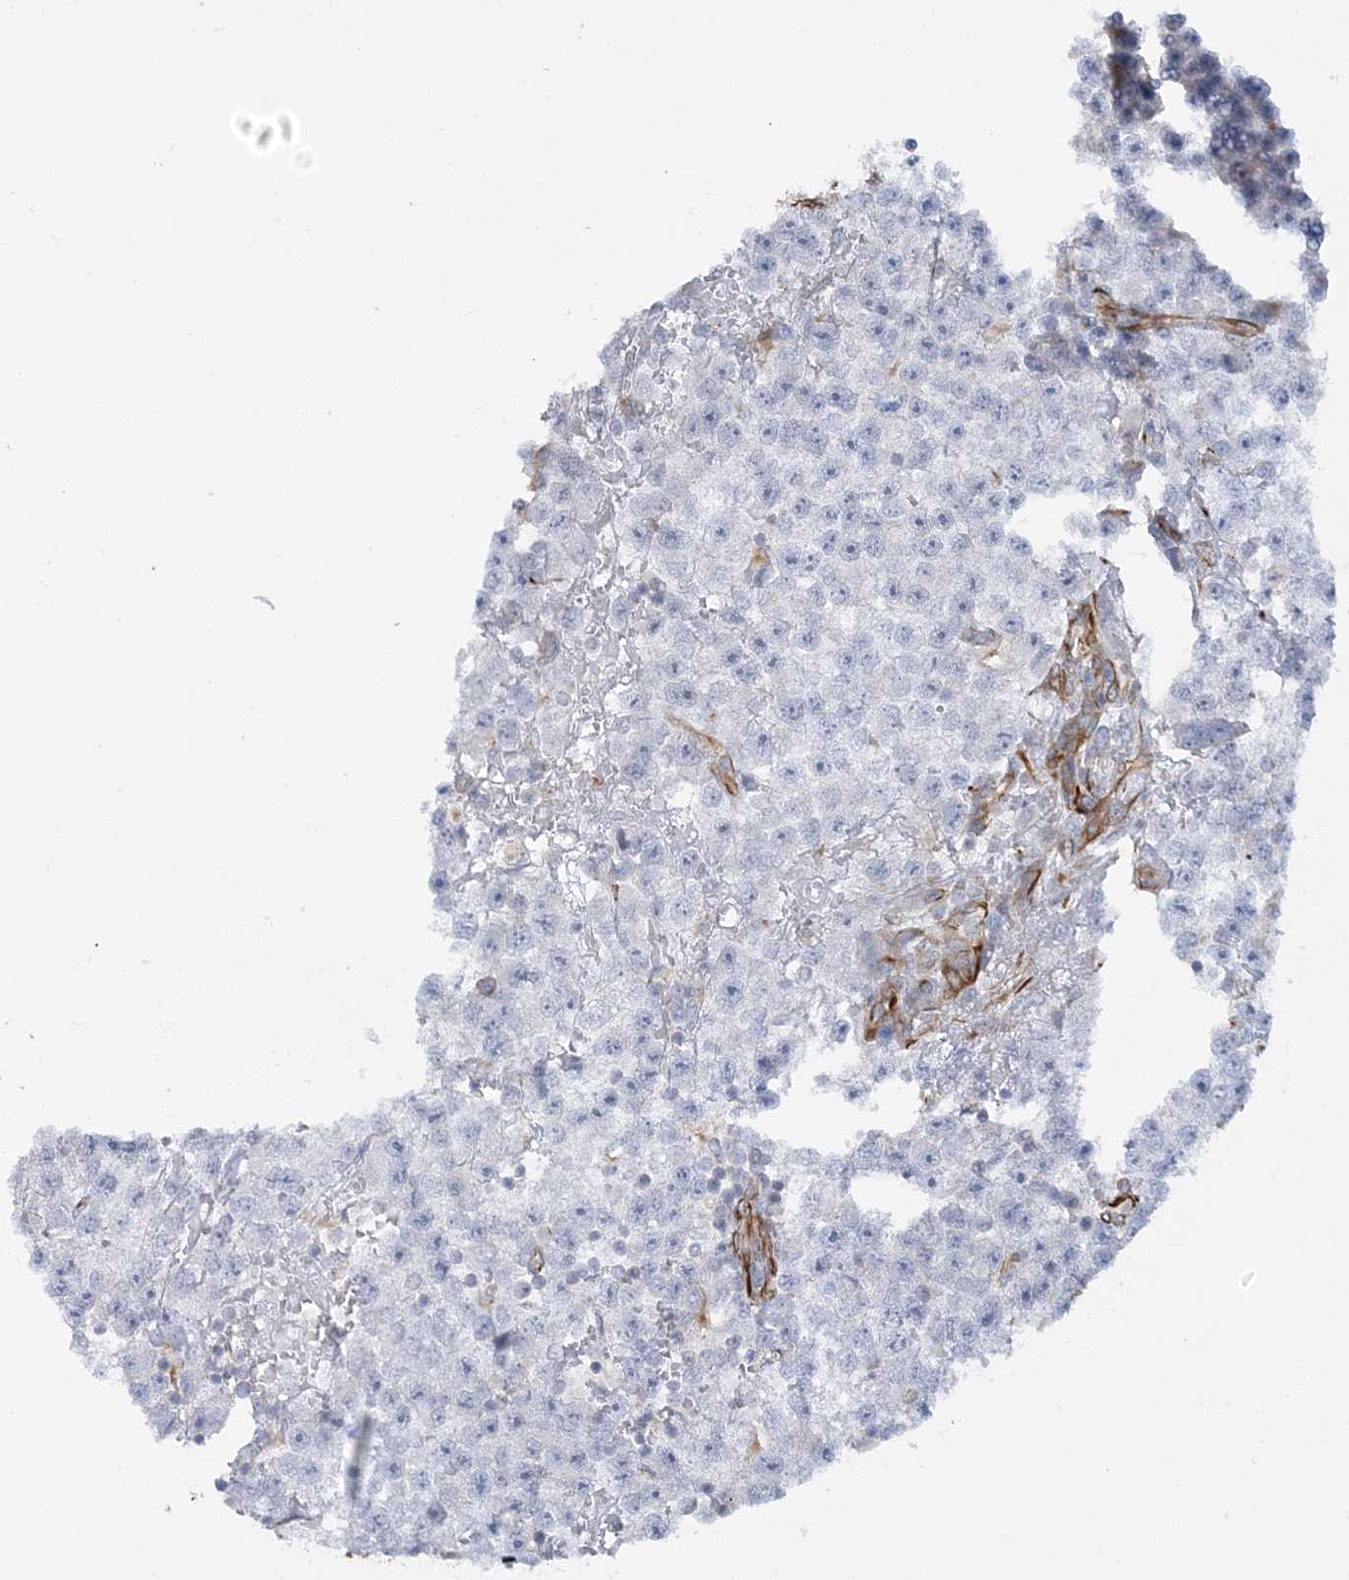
{"staining": {"intensity": "negative", "quantity": "none", "location": "none"}, "tissue": "testis cancer", "cell_type": "Tumor cells", "image_type": "cancer", "snomed": [{"axis": "morphology", "description": "Seminoma, NOS"}, {"axis": "topography", "description": "Testis"}], "caption": "Protein analysis of testis cancer shows no significant positivity in tumor cells.", "gene": "SCLT1", "patient": {"sex": "male", "age": 22}}